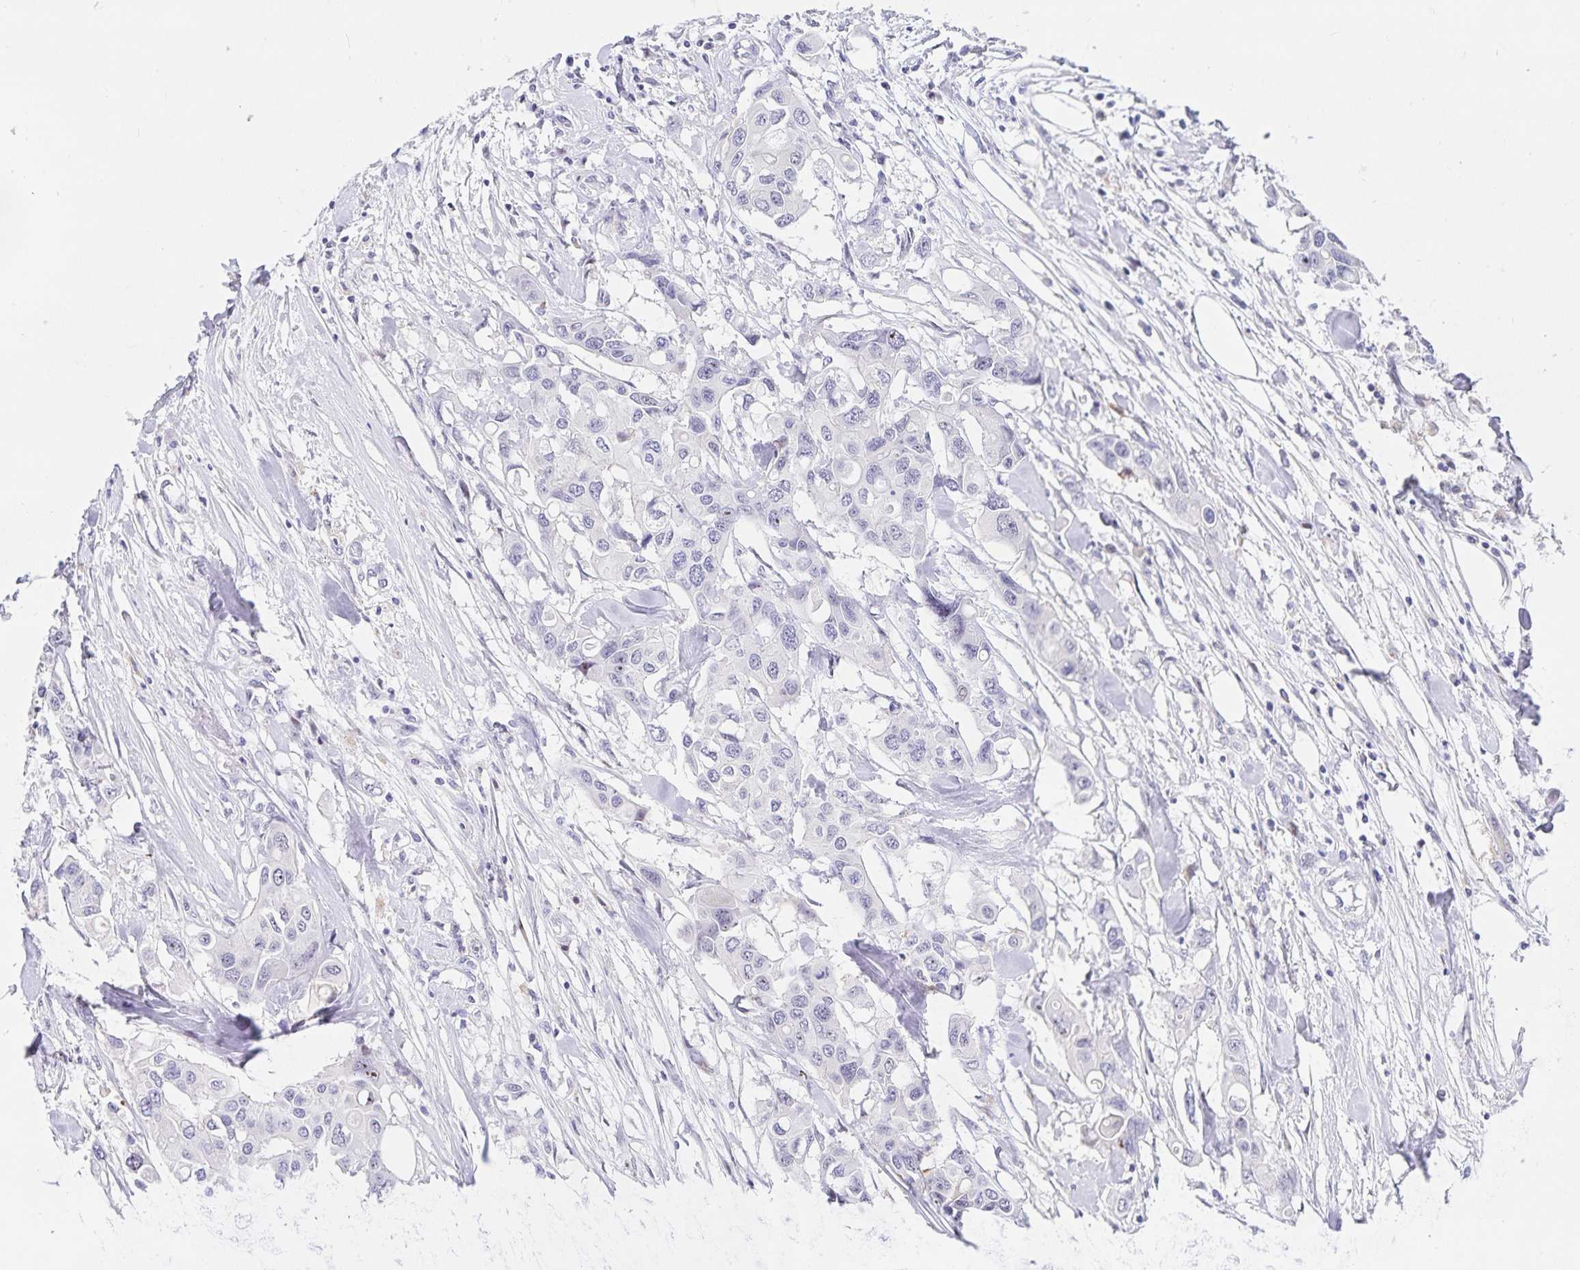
{"staining": {"intensity": "negative", "quantity": "none", "location": "none"}, "tissue": "colorectal cancer", "cell_type": "Tumor cells", "image_type": "cancer", "snomed": [{"axis": "morphology", "description": "Adenocarcinoma, NOS"}, {"axis": "topography", "description": "Colon"}], "caption": "Human colorectal cancer stained for a protein using immunohistochemistry (IHC) demonstrates no positivity in tumor cells.", "gene": "KBTBD13", "patient": {"sex": "male", "age": 77}}